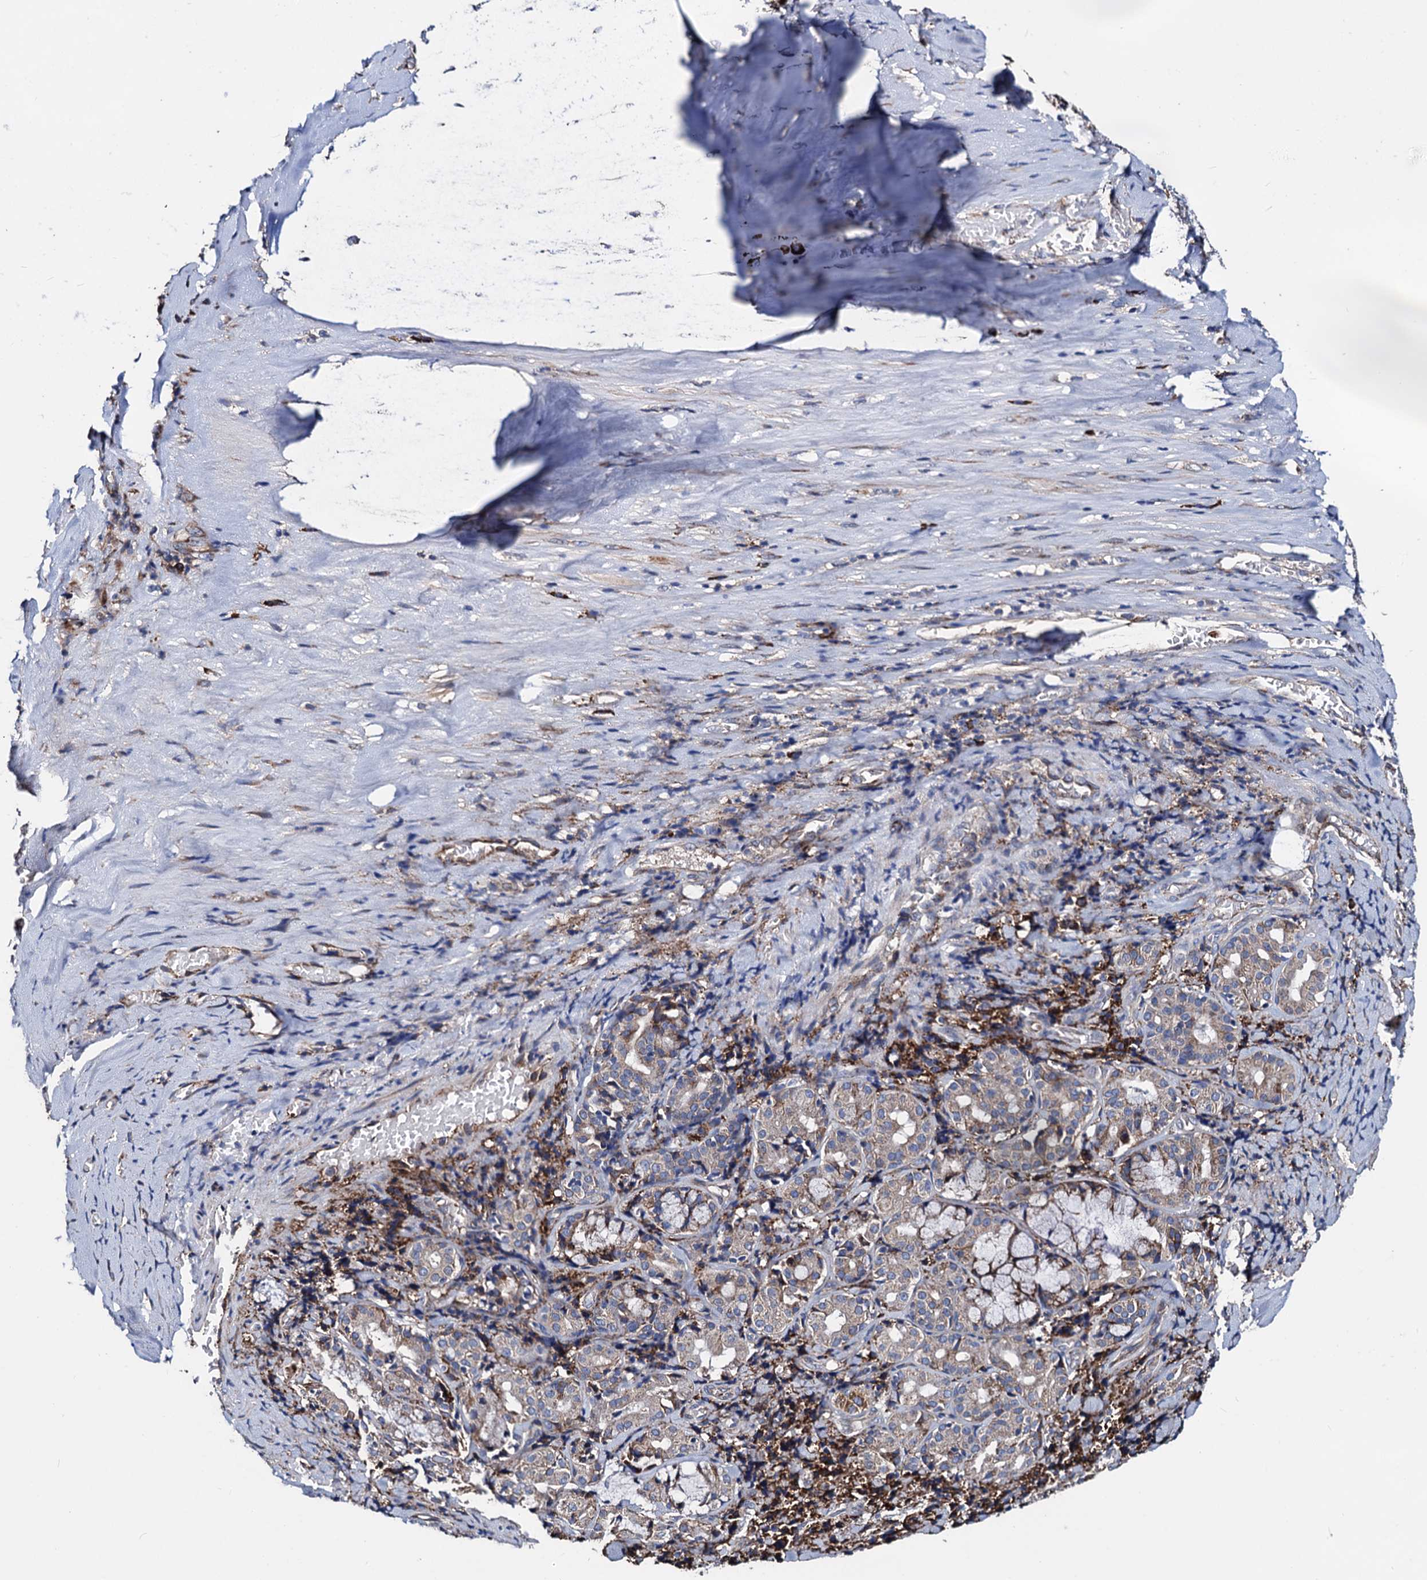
{"staining": {"intensity": "negative", "quantity": "none", "location": "none"}, "tissue": "adipose tissue", "cell_type": "Adipocytes", "image_type": "normal", "snomed": [{"axis": "morphology", "description": "Normal tissue, NOS"}, {"axis": "morphology", "description": "Basal cell carcinoma"}, {"axis": "topography", "description": "Cartilage tissue"}, {"axis": "topography", "description": "Nasopharynx"}, {"axis": "topography", "description": "Oral tissue"}], "caption": "This is an IHC photomicrograph of normal adipose tissue. There is no expression in adipocytes.", "gene": "AKAP11", "patient": {"sex": "female", "age": 77}}